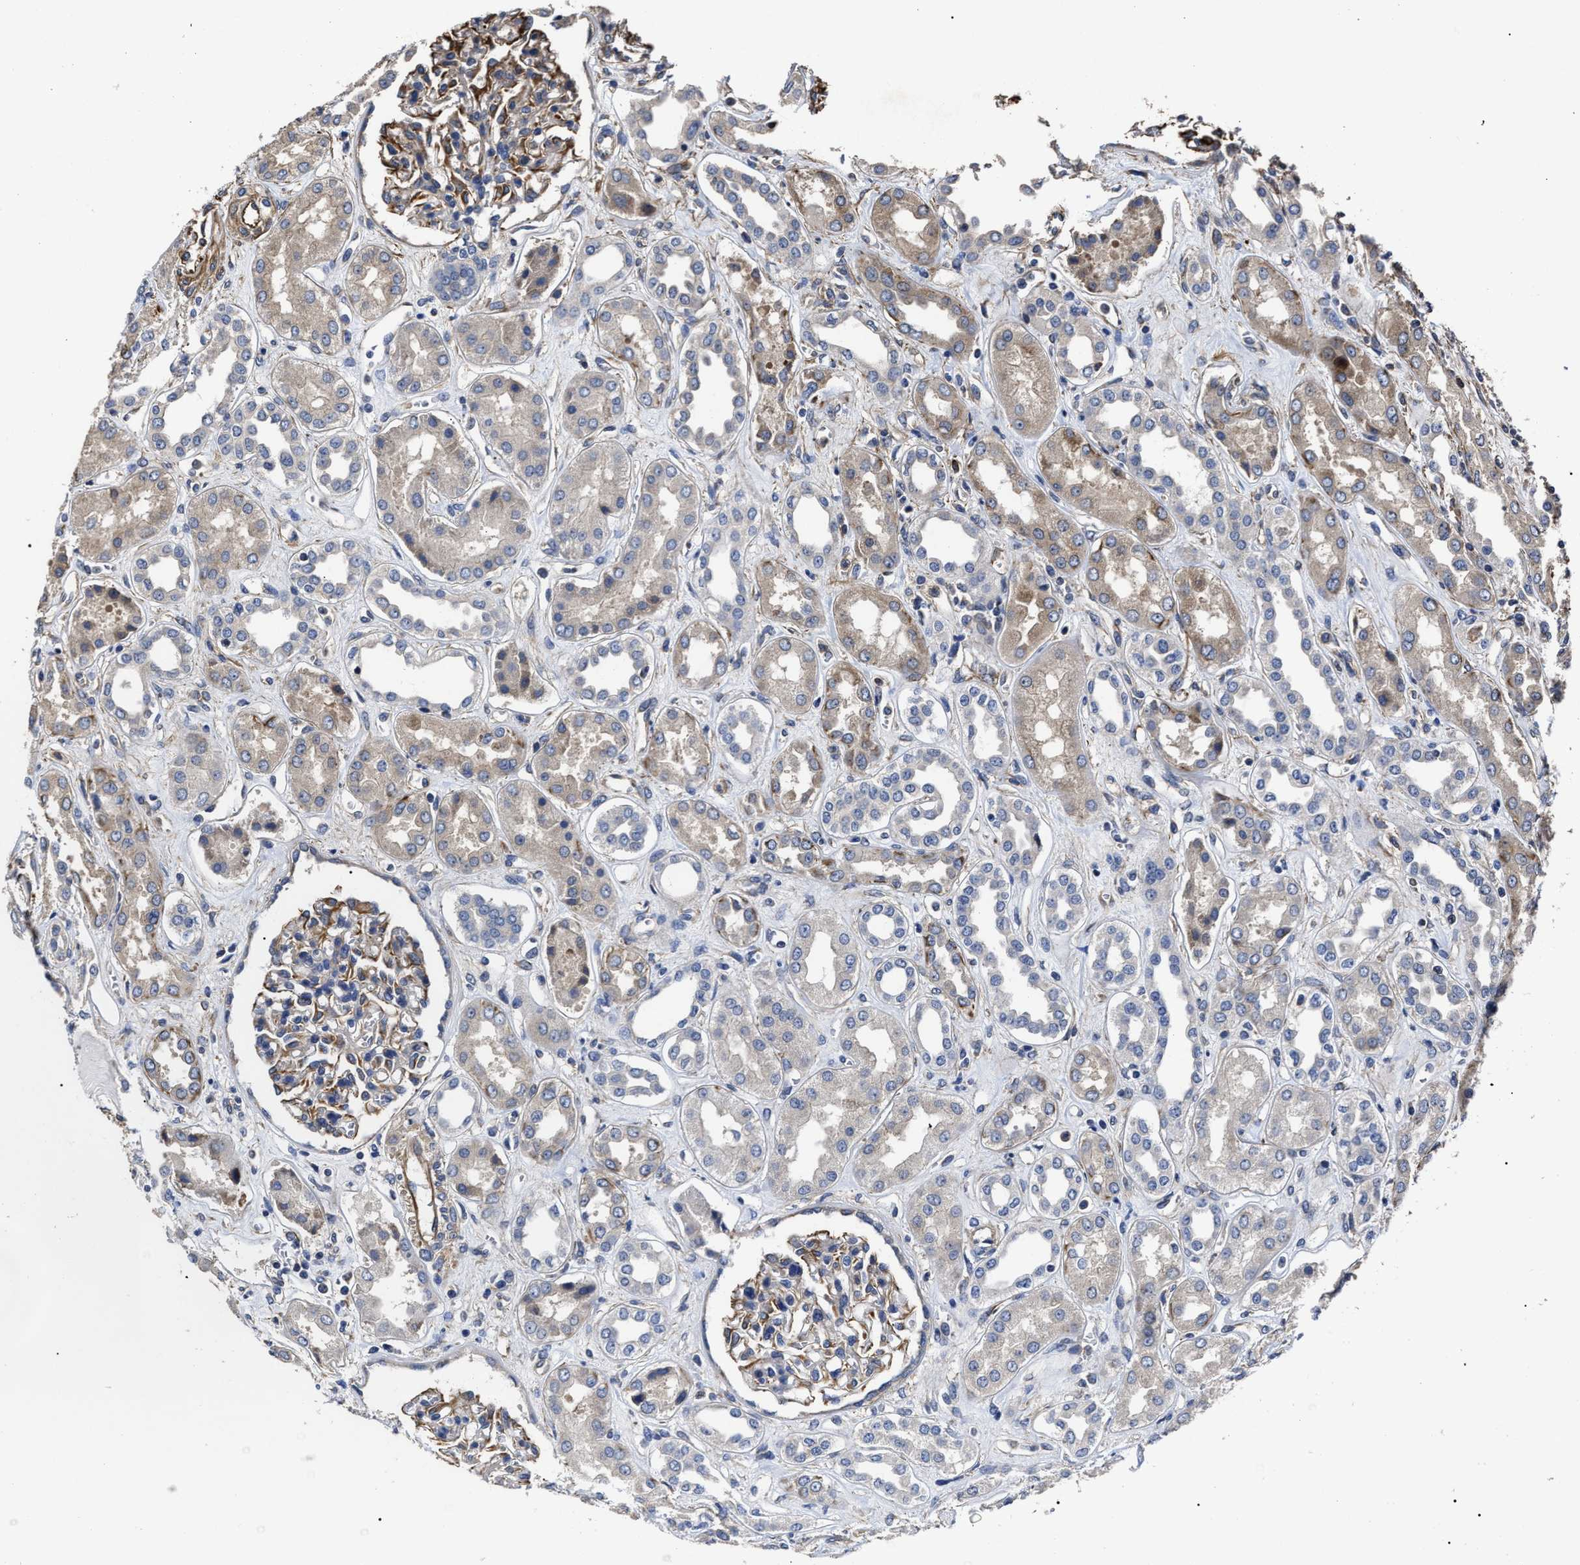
{"staining": {"intensity": "moderate", "quantity": "25%-75%", "location": "cytoplasmic/membranous"}, "tissue": "kidney", "cell_type": "Cells in glomeruli", "image_type": "normal", "snomed": [{"axis": "morphology", "description": "Normal tissue, NOS"}, {"axis": "topography", "description": "Kidney"}], "caption": "Protein staining of benign kidney demonstrates moderate cytoplasmic/membranous positivity in approximately 25%-75% of cells in glomeruli. The protein is shown in brown color, while the nuclei are stained blue.", "gene": "TSPAN33", "patient": {"sex": "male", "age": 59}}